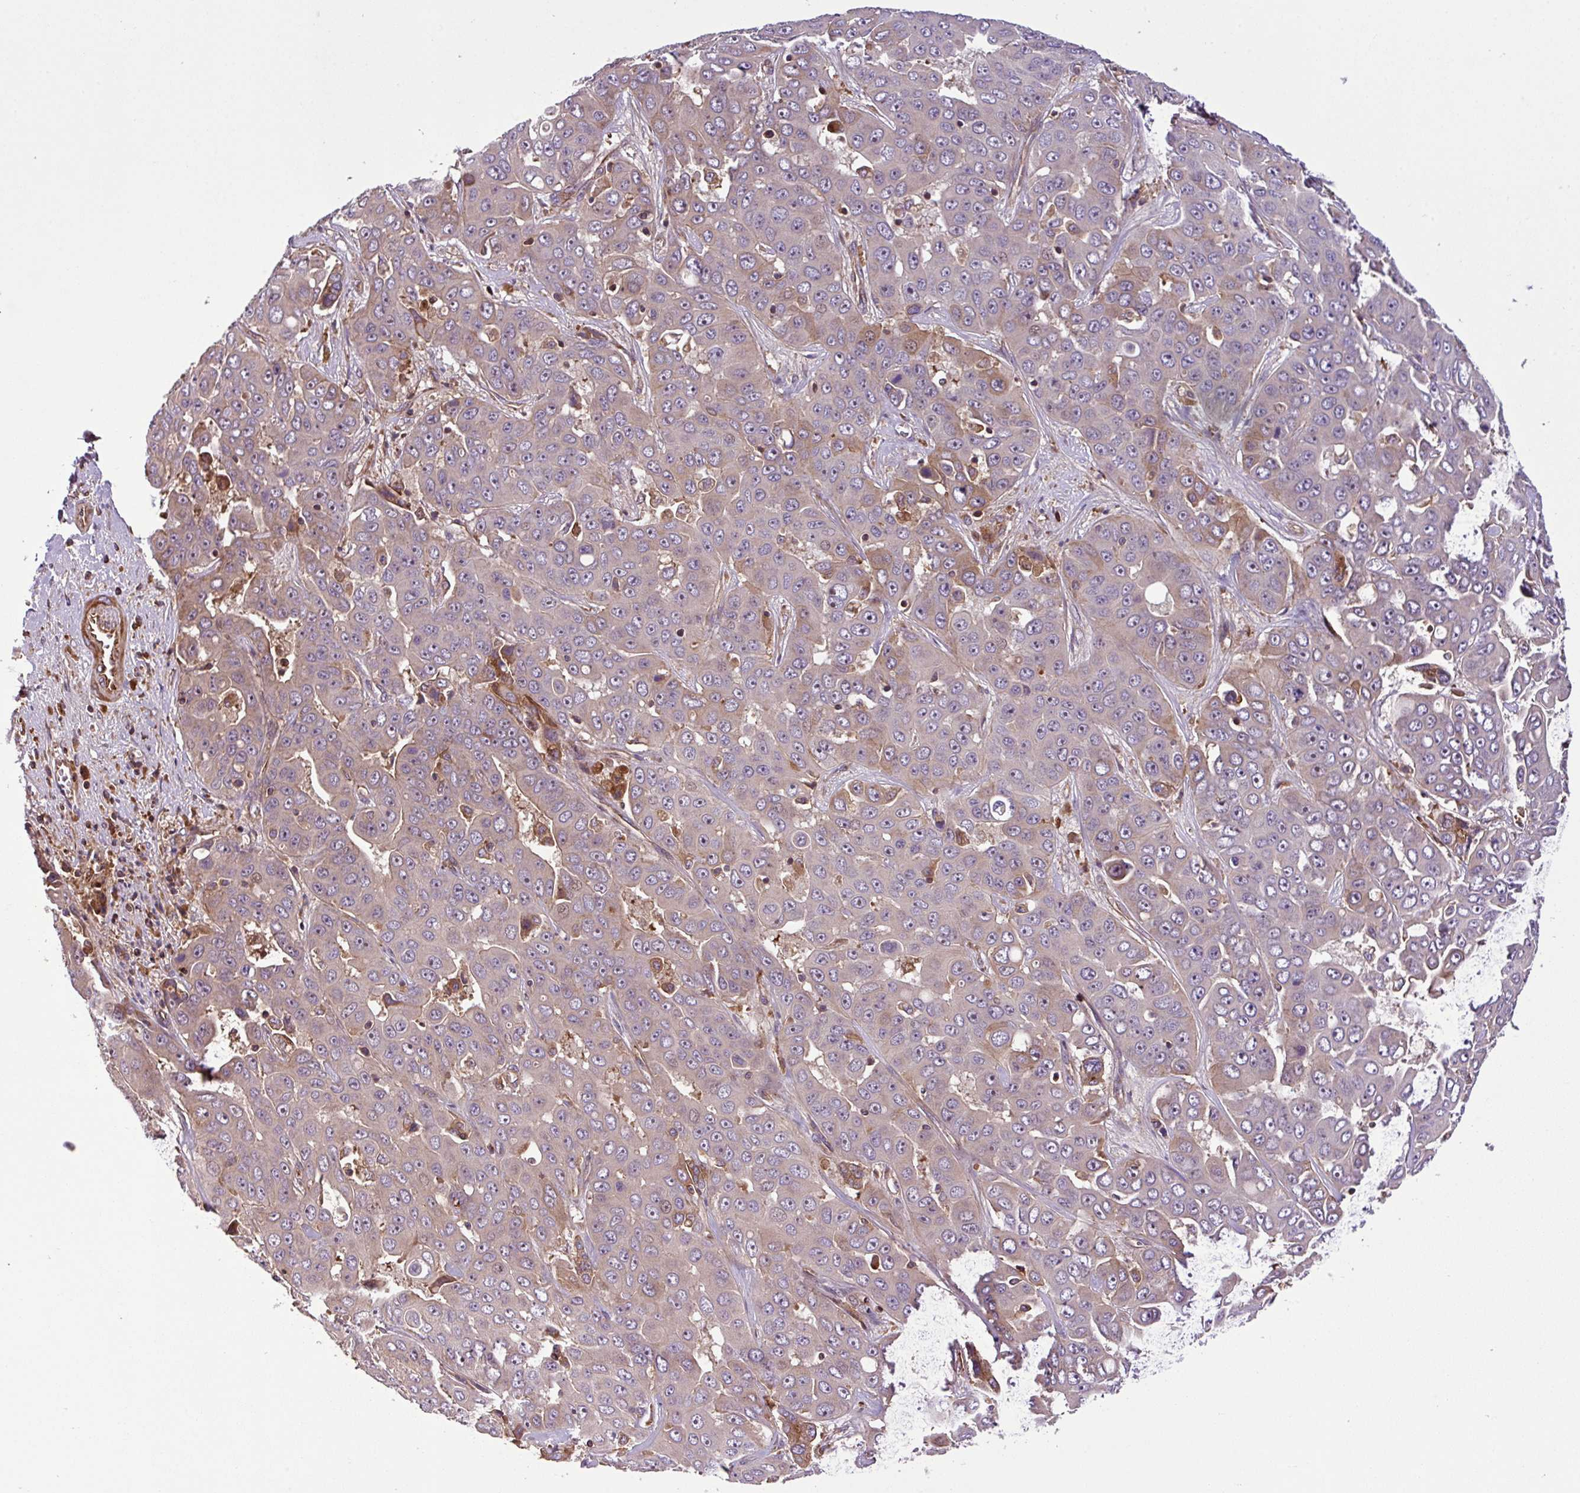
{"staining": {"intensity": "moderate", "quantity": "<25%", "location": "cytoplasmic/membranous"}, "tissue": "liver cancer", "cell_type": "Tumor cells", "image_type": "cancer", "snomed": [{"axis": "morphology", "description": "Cholangiocarcinoma"}, {"axis": "topography", "description": "Liver"}], "caption": "Liver cancer (cholangiocarcinoma) stained for a protein (brown) exhibits moderate cytoplasmic/membranous positive positivity in about <25% of tumor cells.", "gene": "ZNF266", "patient": {"sex": "female", "age": 52}}